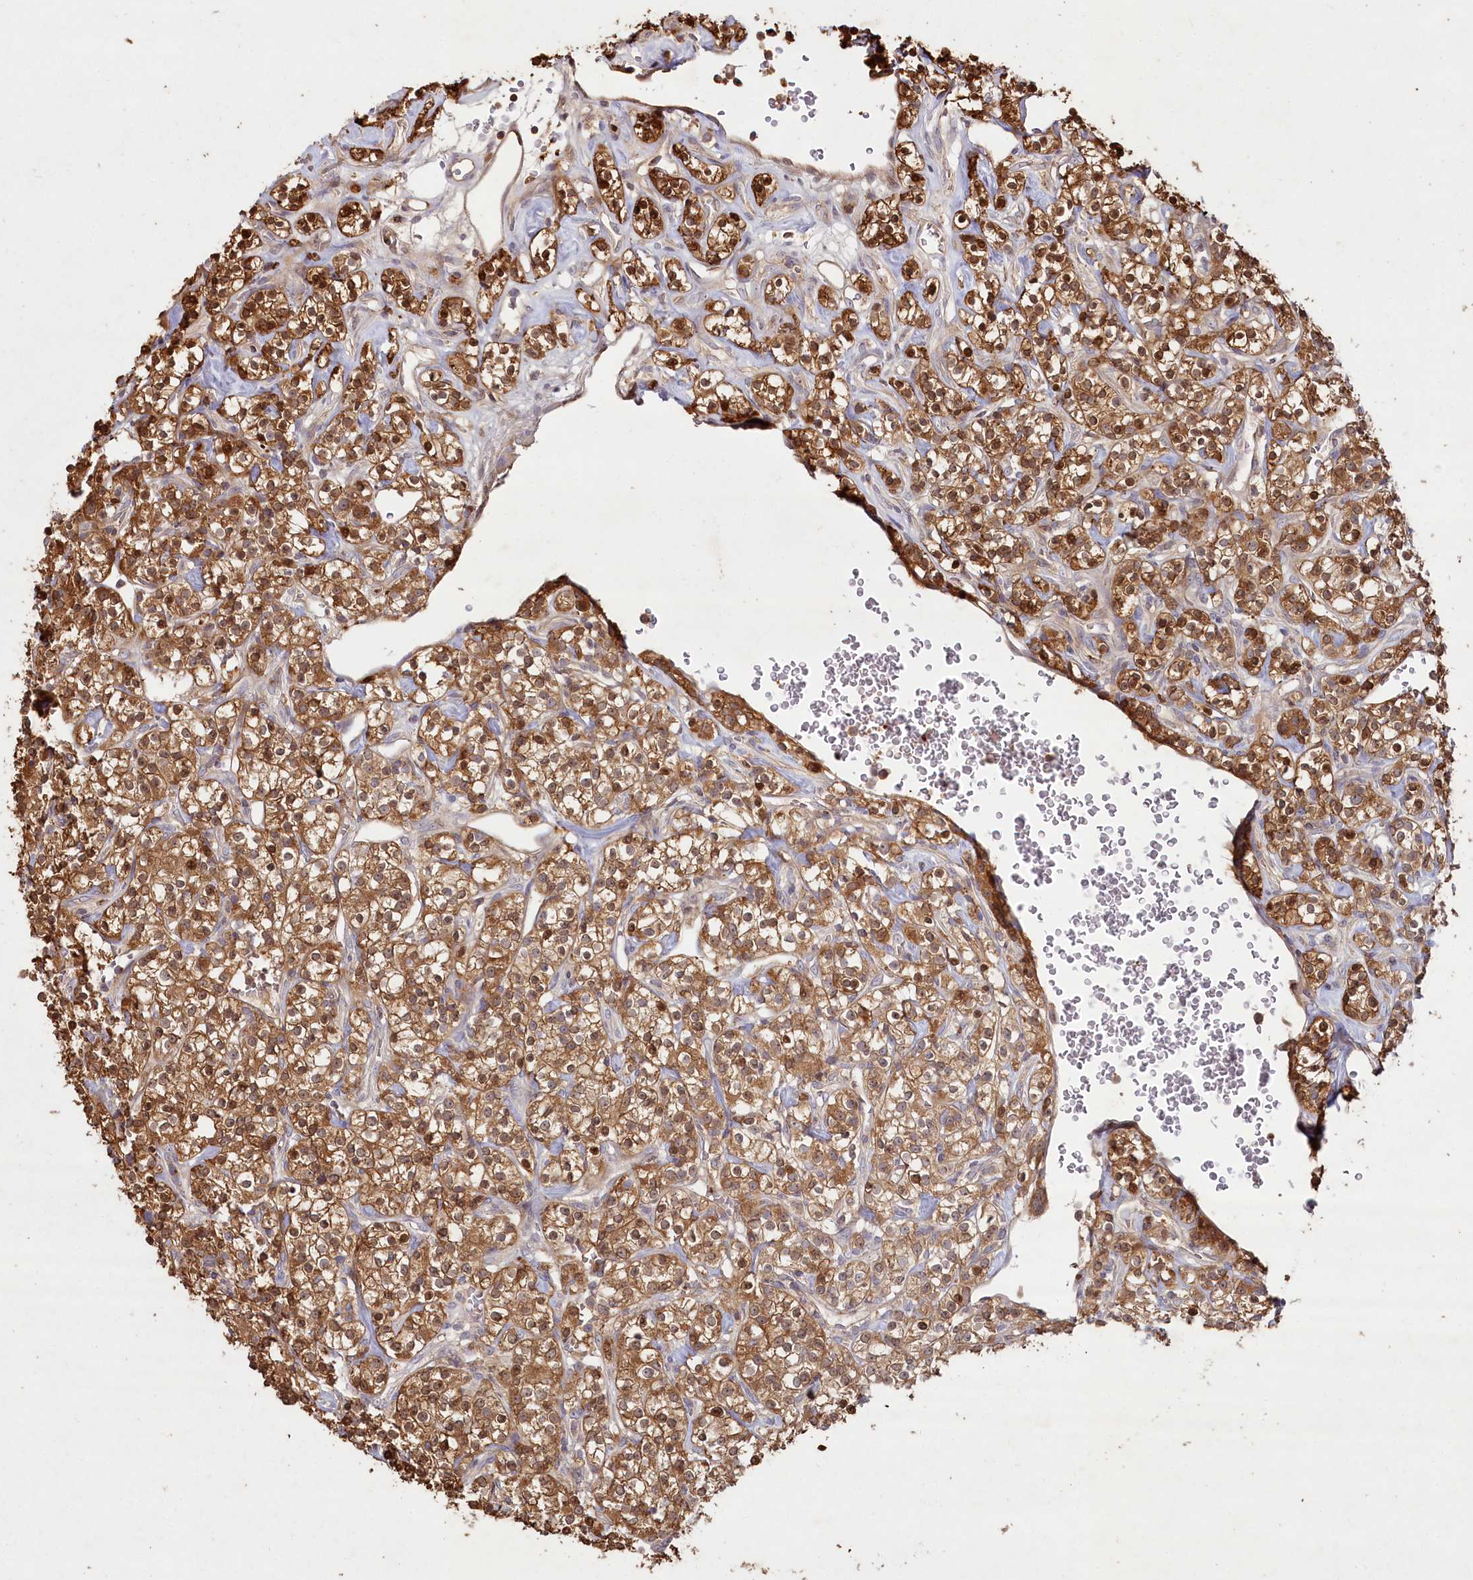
{"staining": {"intensity": "moderate", "quantity": ">75%", "location": "cytoplasmic/membranous,nuclear"}, "tissue": "renal cancer", "cell_type": "Tumor cells", "image_type": "cancer", "snomed": [{"axis": "morphology", "description": "Adenocarcinoma, NOS"}, {"axis": "topography", "description": "Kidney"}], "caption": "Immunohistochemical staining of renal adenocarcinoma shows medium levels of moderate cytoplasmic/membranous and nuclear positivity in about >75% of tumor cells.", "gene": "HAL", "patient": {"sex": "male", "age": 77}}